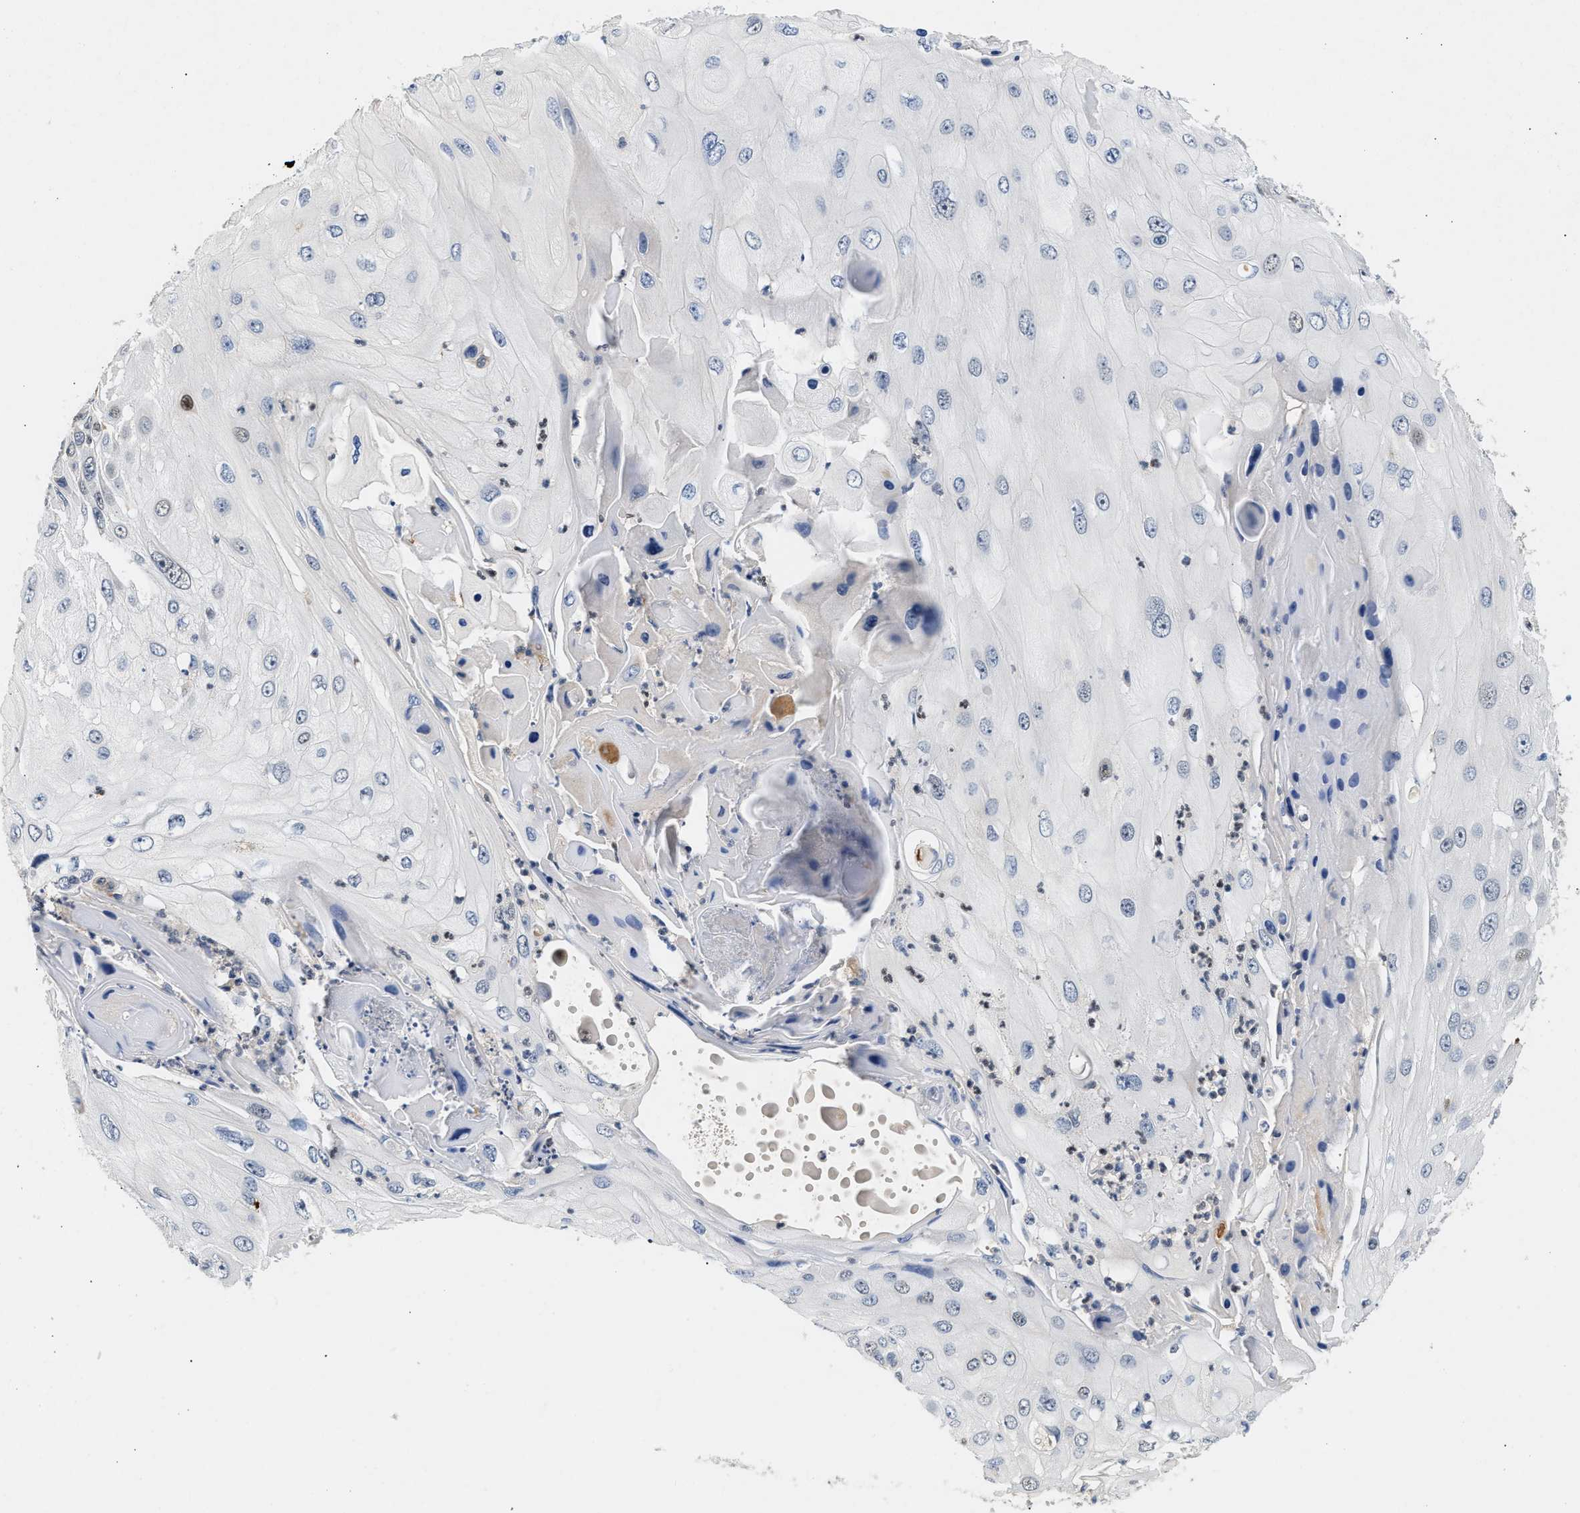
{"staining": {"intensity": "negative", "quantity": "none", "location": "none"}, "tissue": "skin cancer", "cell_type": "Tumor cells", "image_type": "cancer", "snomed": [{"axis": "morphology", "description": "Squamous cell carcinoma, NOS"}, {"axis": "topography", "description": "Skin"}], "caption": "A high-resolution histopathology image shows IHC staining of skin squamous cell carcinoma, which exhibits no significant staining in tumor cells. The staining was performed using DAB (3,3'-diaminobenzidine) to visualize the protein expression in brown, while the nuclei were stained in blue with hematoxylin (Magnification: 20x).", "gene": "PPM1L", "patient": {"sex": "female", "age": 44}}